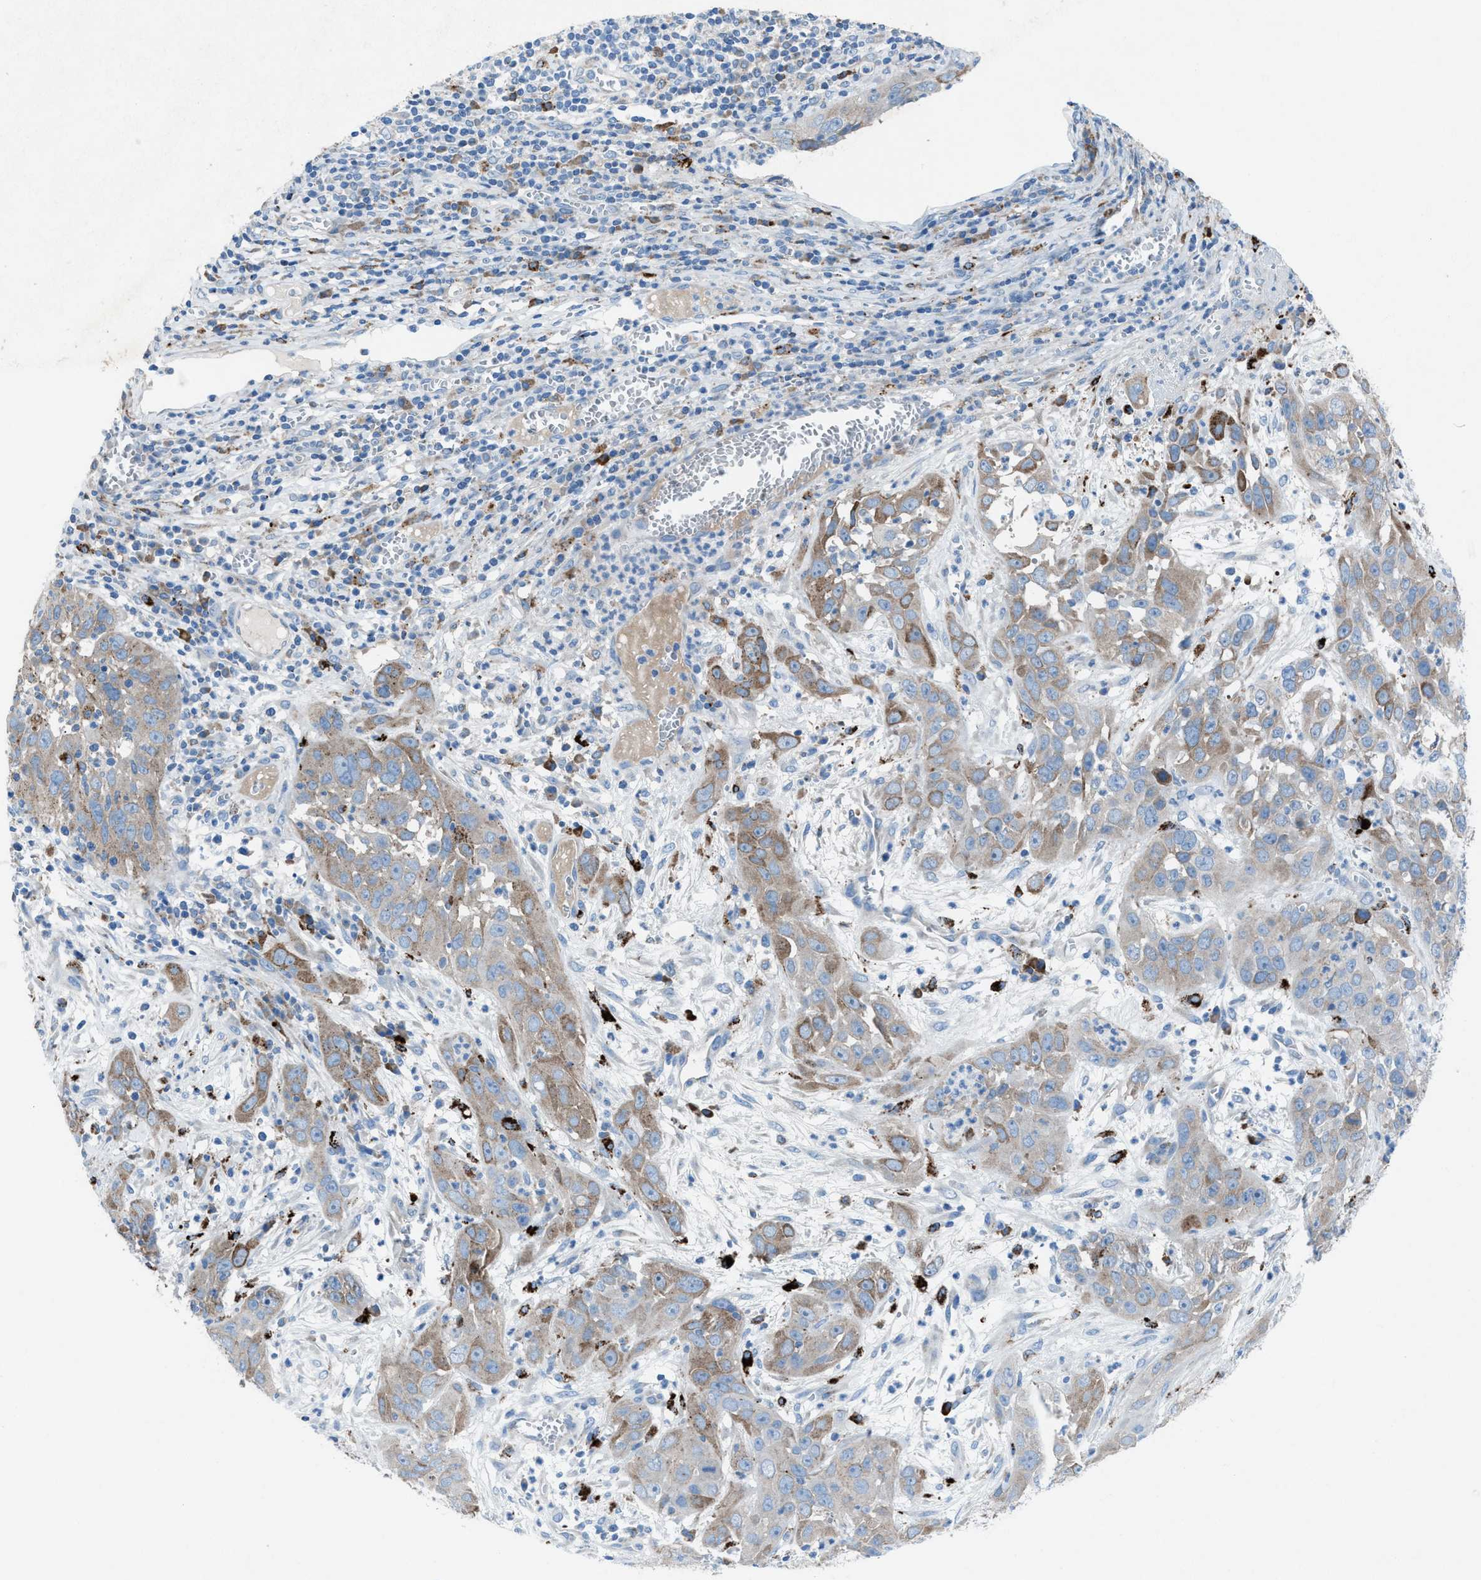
{"staining": {"intensity": "weak", "quantity": "25%-75%", "location": "cytoplasmic/membranous"}, "tissue": "cervical cancer", "cell_type": "Tumor cells", "image_type": "cancer", "snomed": [{"axis": "morphology", "description": "Squamous cell carcinoma, NOS"}, {"axis": "topography", "description": "Cervix"}], "caption": "Immunohistochemistry staining of cervical squamous cell carcinoma, which displays low levels of weak cytoplasmic/membranous staining in about 25%-75% of tumor cells indicating weak cytoplasmic/membranous protein staining. The staining was performed using DAB (3,3'-diaminobenzidine) (brown) for protein detection and nuclei were counterstained in hematoxylin (blue).", "gene": "CD1B", "patient": {"sex": "female", "age": 32}}